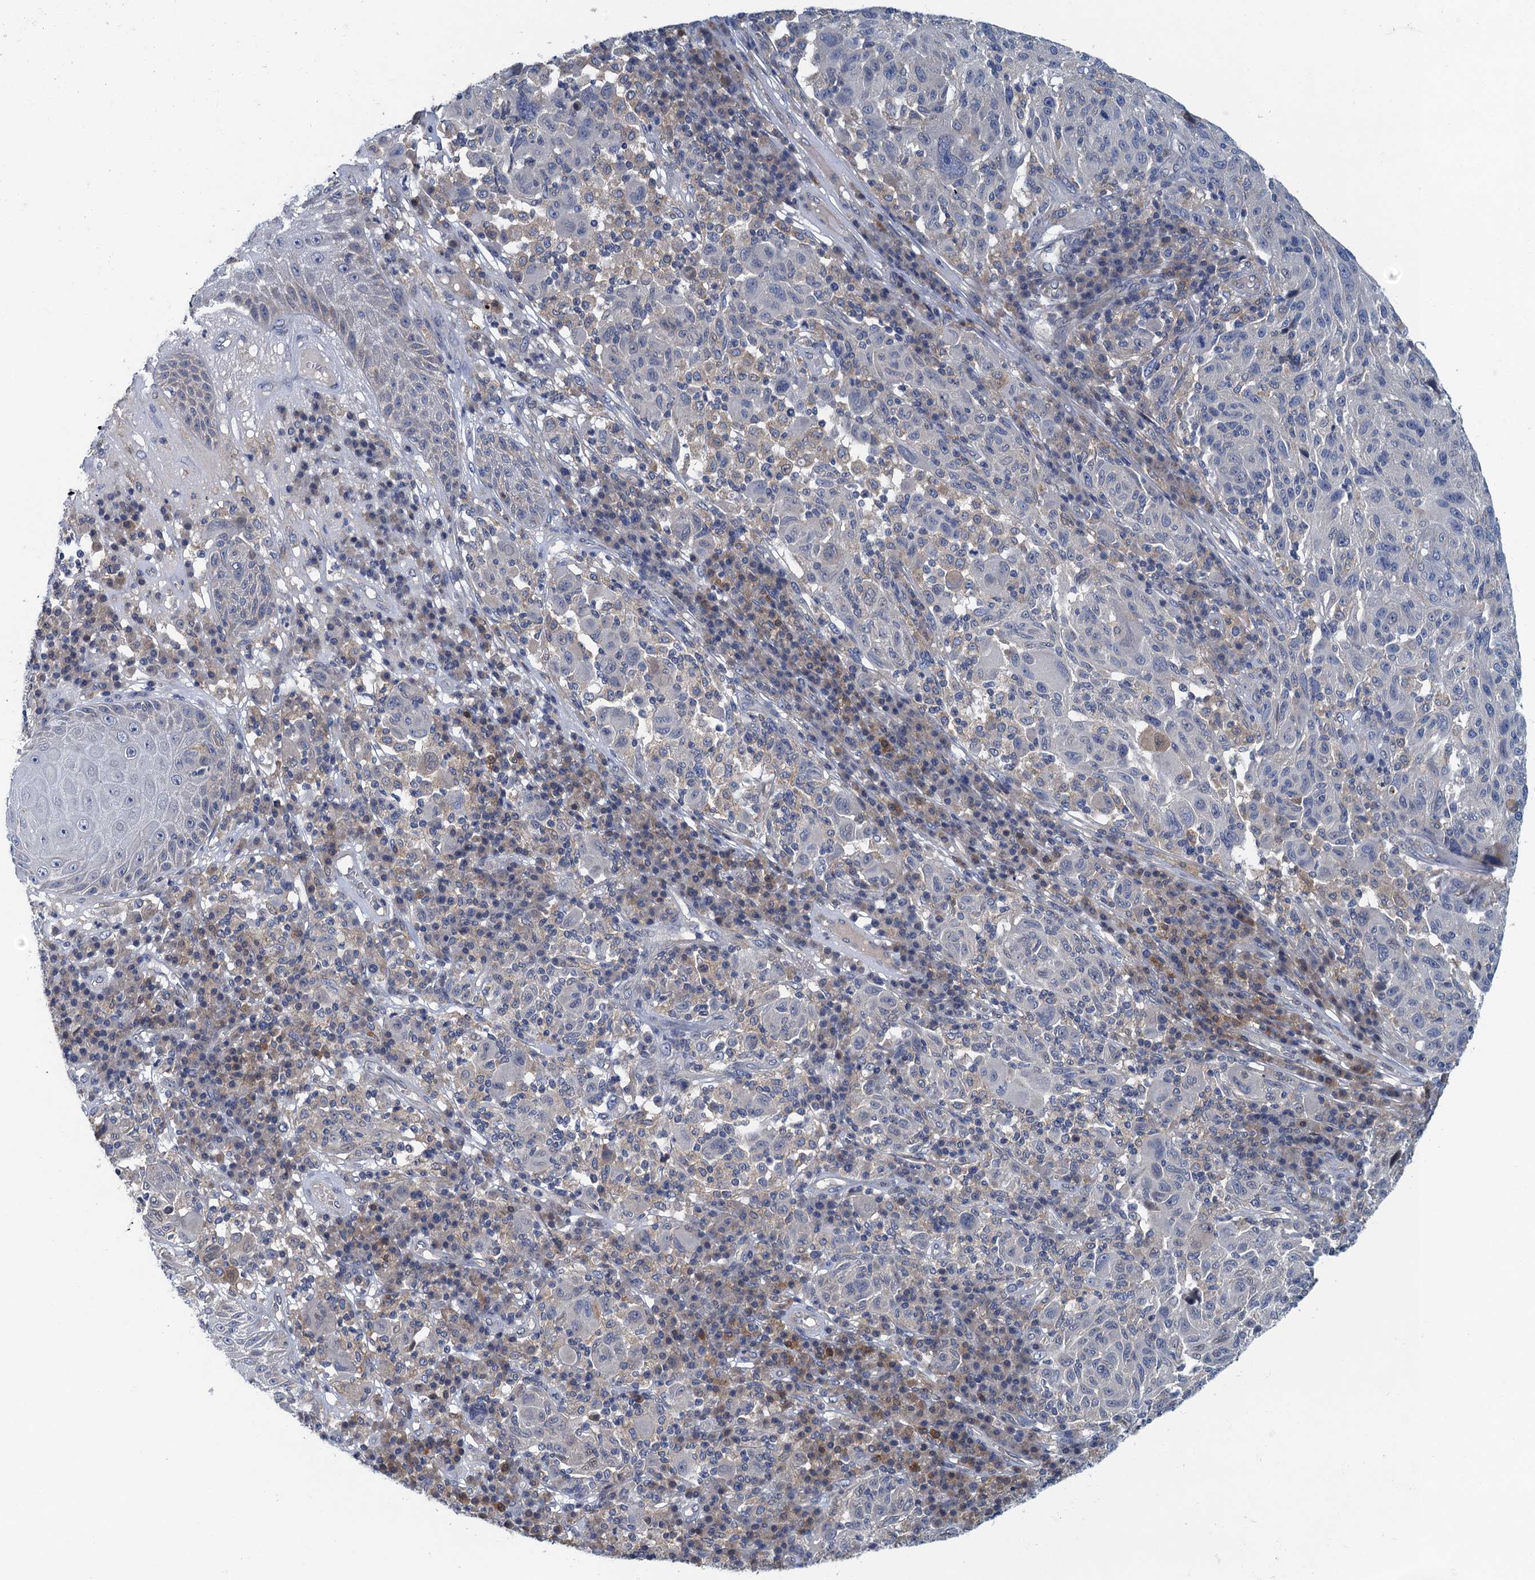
{"staining": {"intensity": "negative", "quantity": "none", "location": "none"}, "tissue": "melanoma", "cell_type": "Tumor cells", "image_type": "cancer", "snomed": [{"axis": "morphology", "description": "Malignant melanoma, NOS"}, {"axis": "topography", "description": "Skin"}], "caption": "This is an immunohistochemistry (IHC) photomicrograph of human melanoma. There is no positivity in tumor cells.", "gene": "NCKAP1L", "patient": {"sex": "male", "age": 53}}